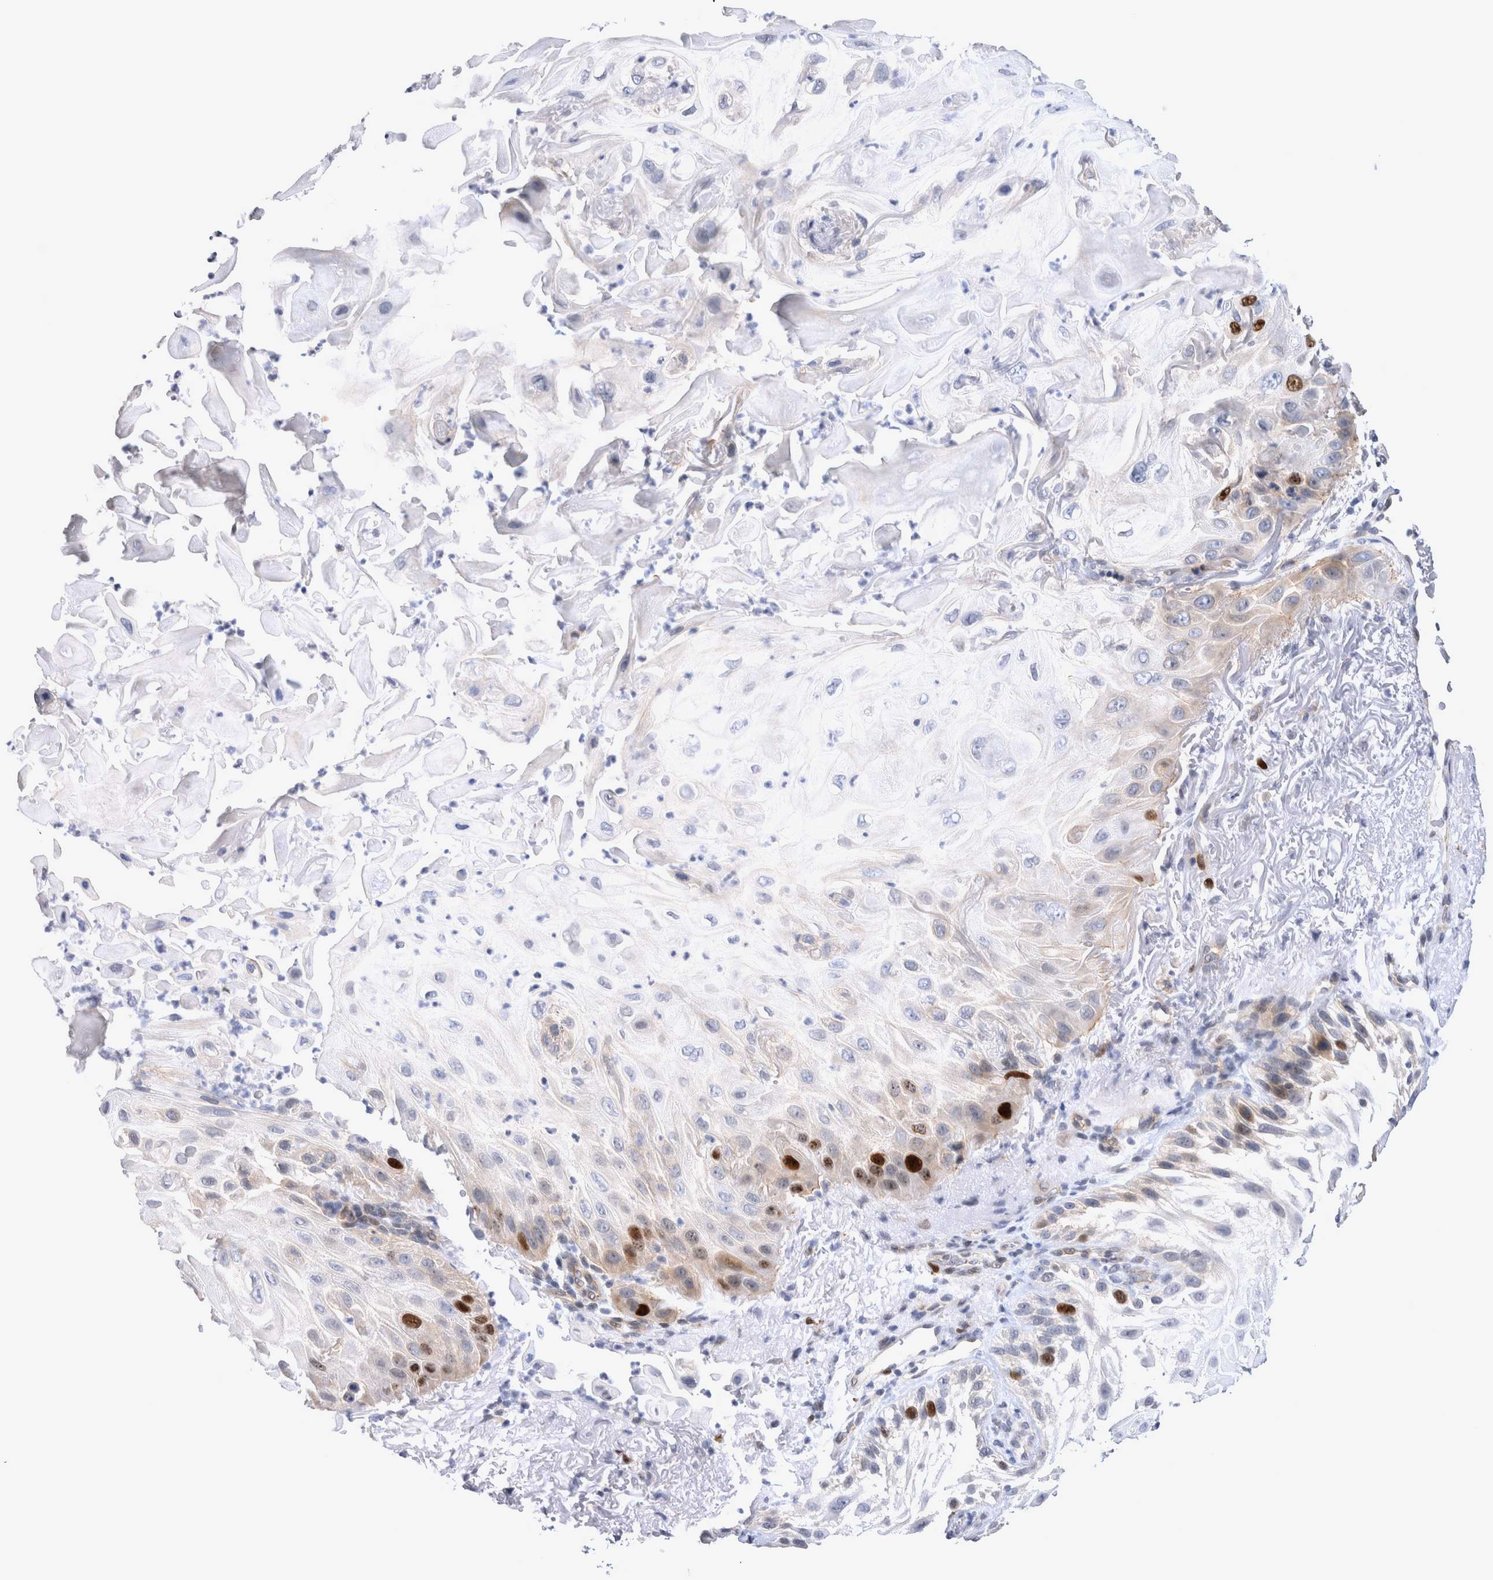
{"staining": {"intensity": "strong", "quantity": "<25%", "location": "nuclear"}, "tissue": "skin cancer", "cell_type": "Tumor cells", "image_type": "cancer", "snomed": [{"axis": "morphology", "description": "Squamous cell carcinoma, NOS"}, {"axis": "topography", "description": "Skin"}], "caption": "Immunohistochemical staining of human skin cancer (squamous cell carcinoma) demonstrates strong nuclear protein expression in approximately <25% of tumor cells.", "gene": "KIF18B", "patient": {"sex": "female", "age": 77}}